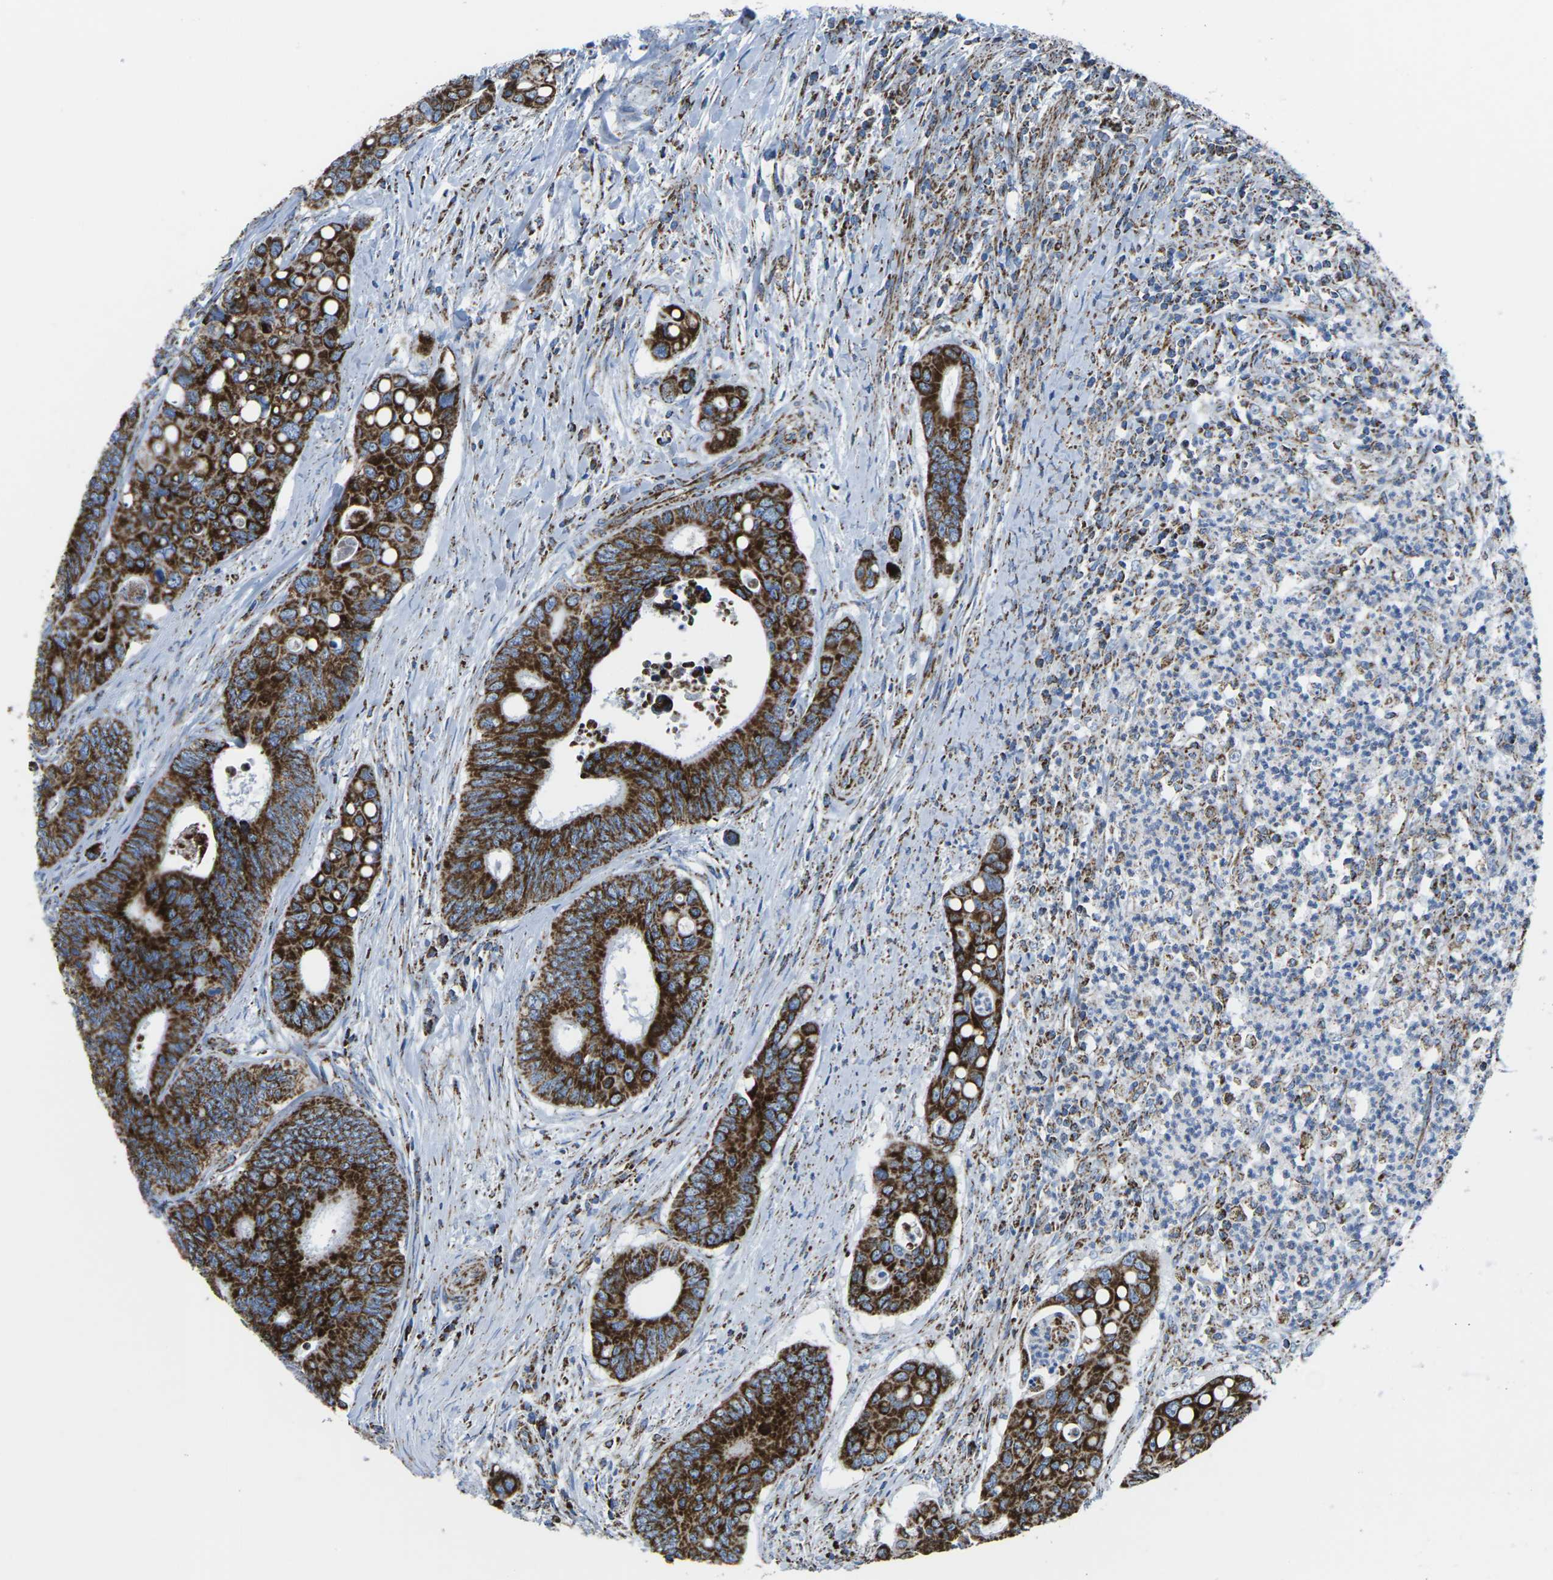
{"staining": {"intensity": "strong", "quantity": ">75%", "location": "cytoplasmic/membranous"}, "tissue": "colorectal cancer", "cell_type": "Tumor cells", "image_type": "cancer", "snomed": [{"axis": "morphology", "description": "Inflammation, NOS"}, {"axis": "morphology", "description": "Adenocarcinoma, NOS"}, {"axis": "topography", "description": "Colon"}], "caption": "Human colorectal cancer stained for a protein (brown) reveals strong cytoplasmic/membranous positive positivity in approximately >75% of tumor cells.", "gene": "MT-CO2", "patient": {"sex": "male", "age": 72}}